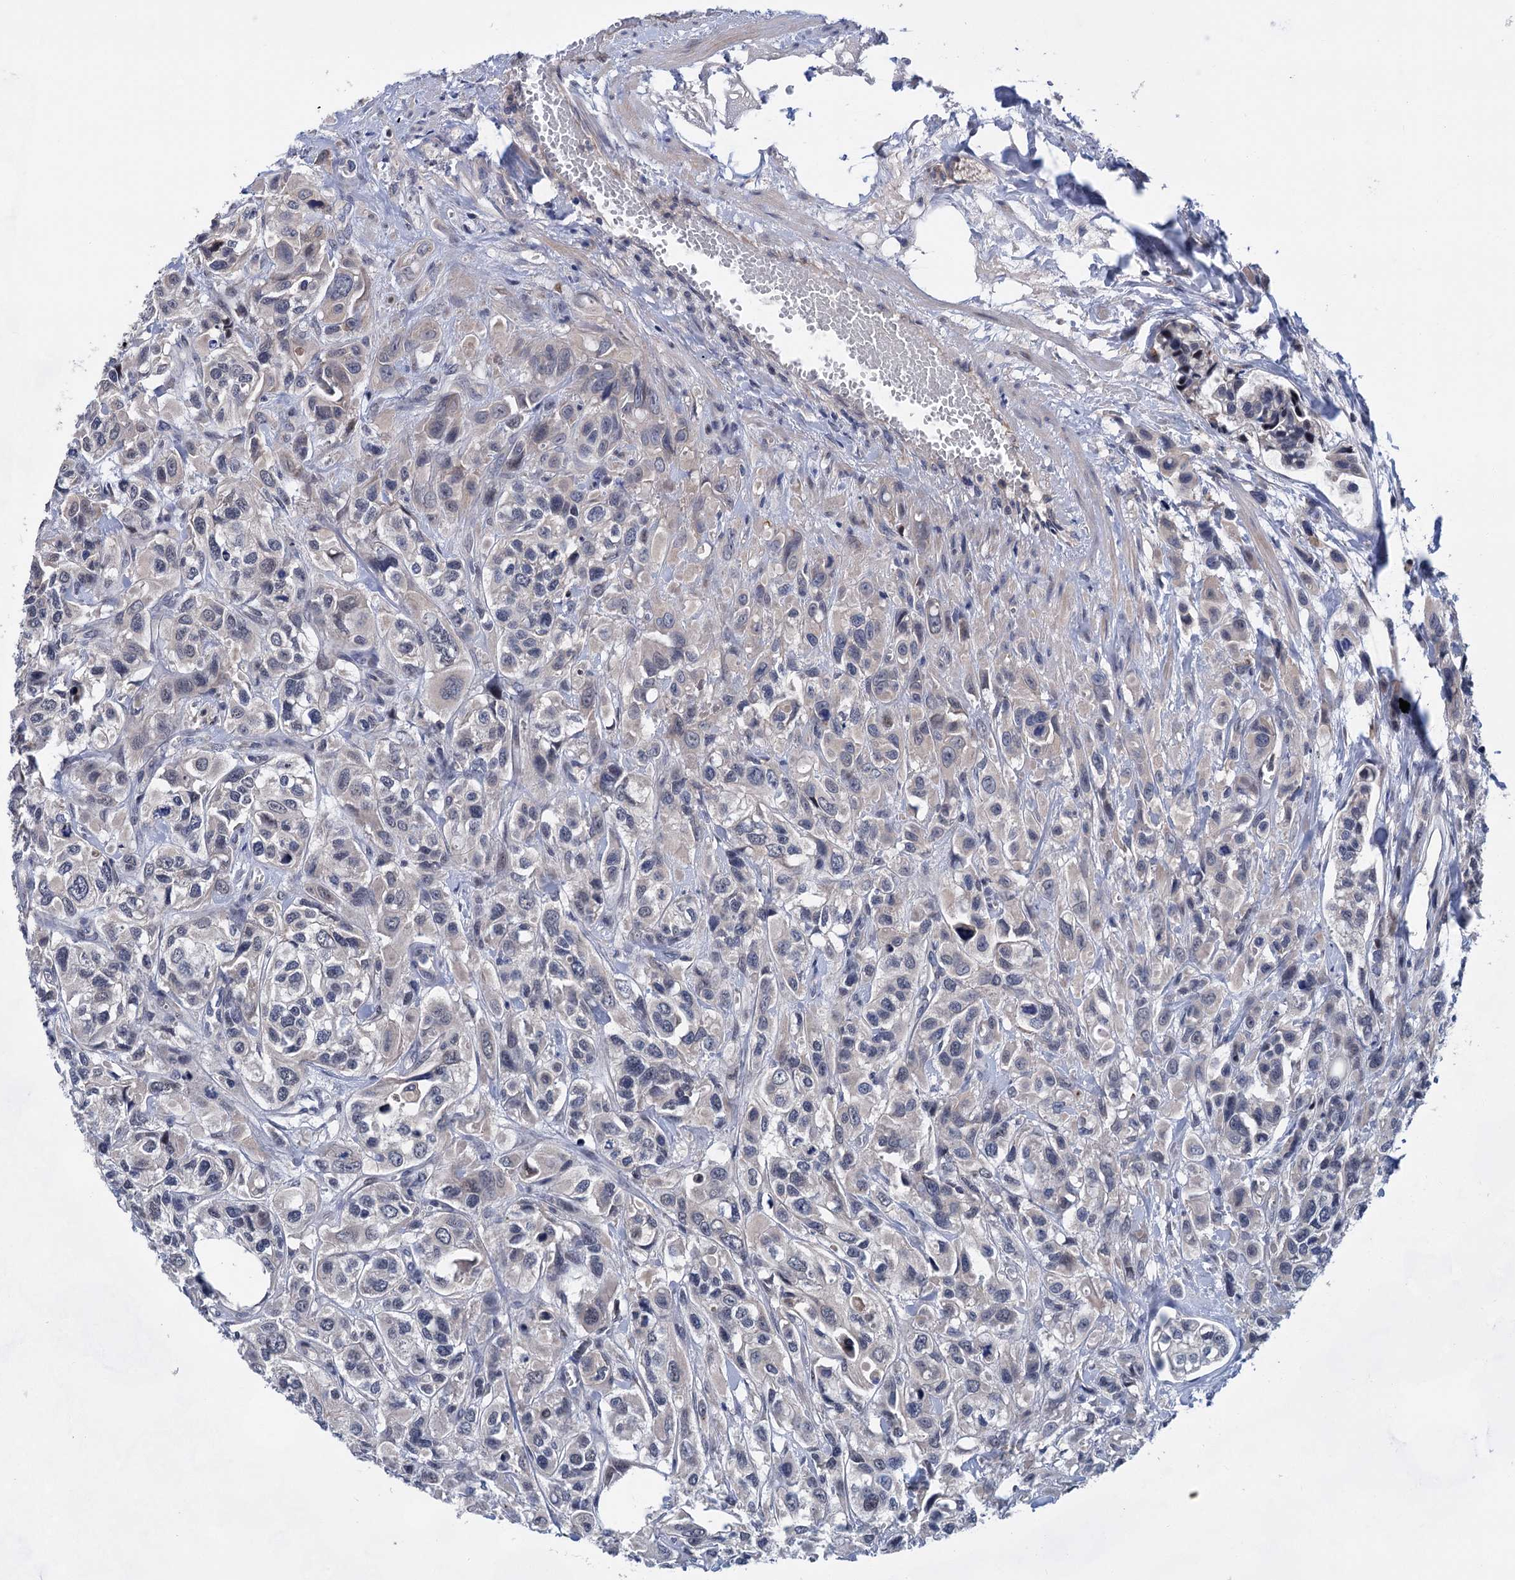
{"staining": {"intensity": "negative", "quantity": "none", "location": "none"}, "tissue": "urothelial cancer", "cell_type": "Tumor cells", "image_type": "cancer", "snomed": [{"axis": "morphology", "description": "Urothelial carcinoma, High grade"}, {"axis": "topography", "description": "Urinary bladder"}], "caption": "This is a photomicrograph of immunohistochemistry staining of urothelial carcinoma (high-grade), which shows no staining in tumor cells.", "gene": "MORN3", "patient": {"sex": "male", "age": 67}}